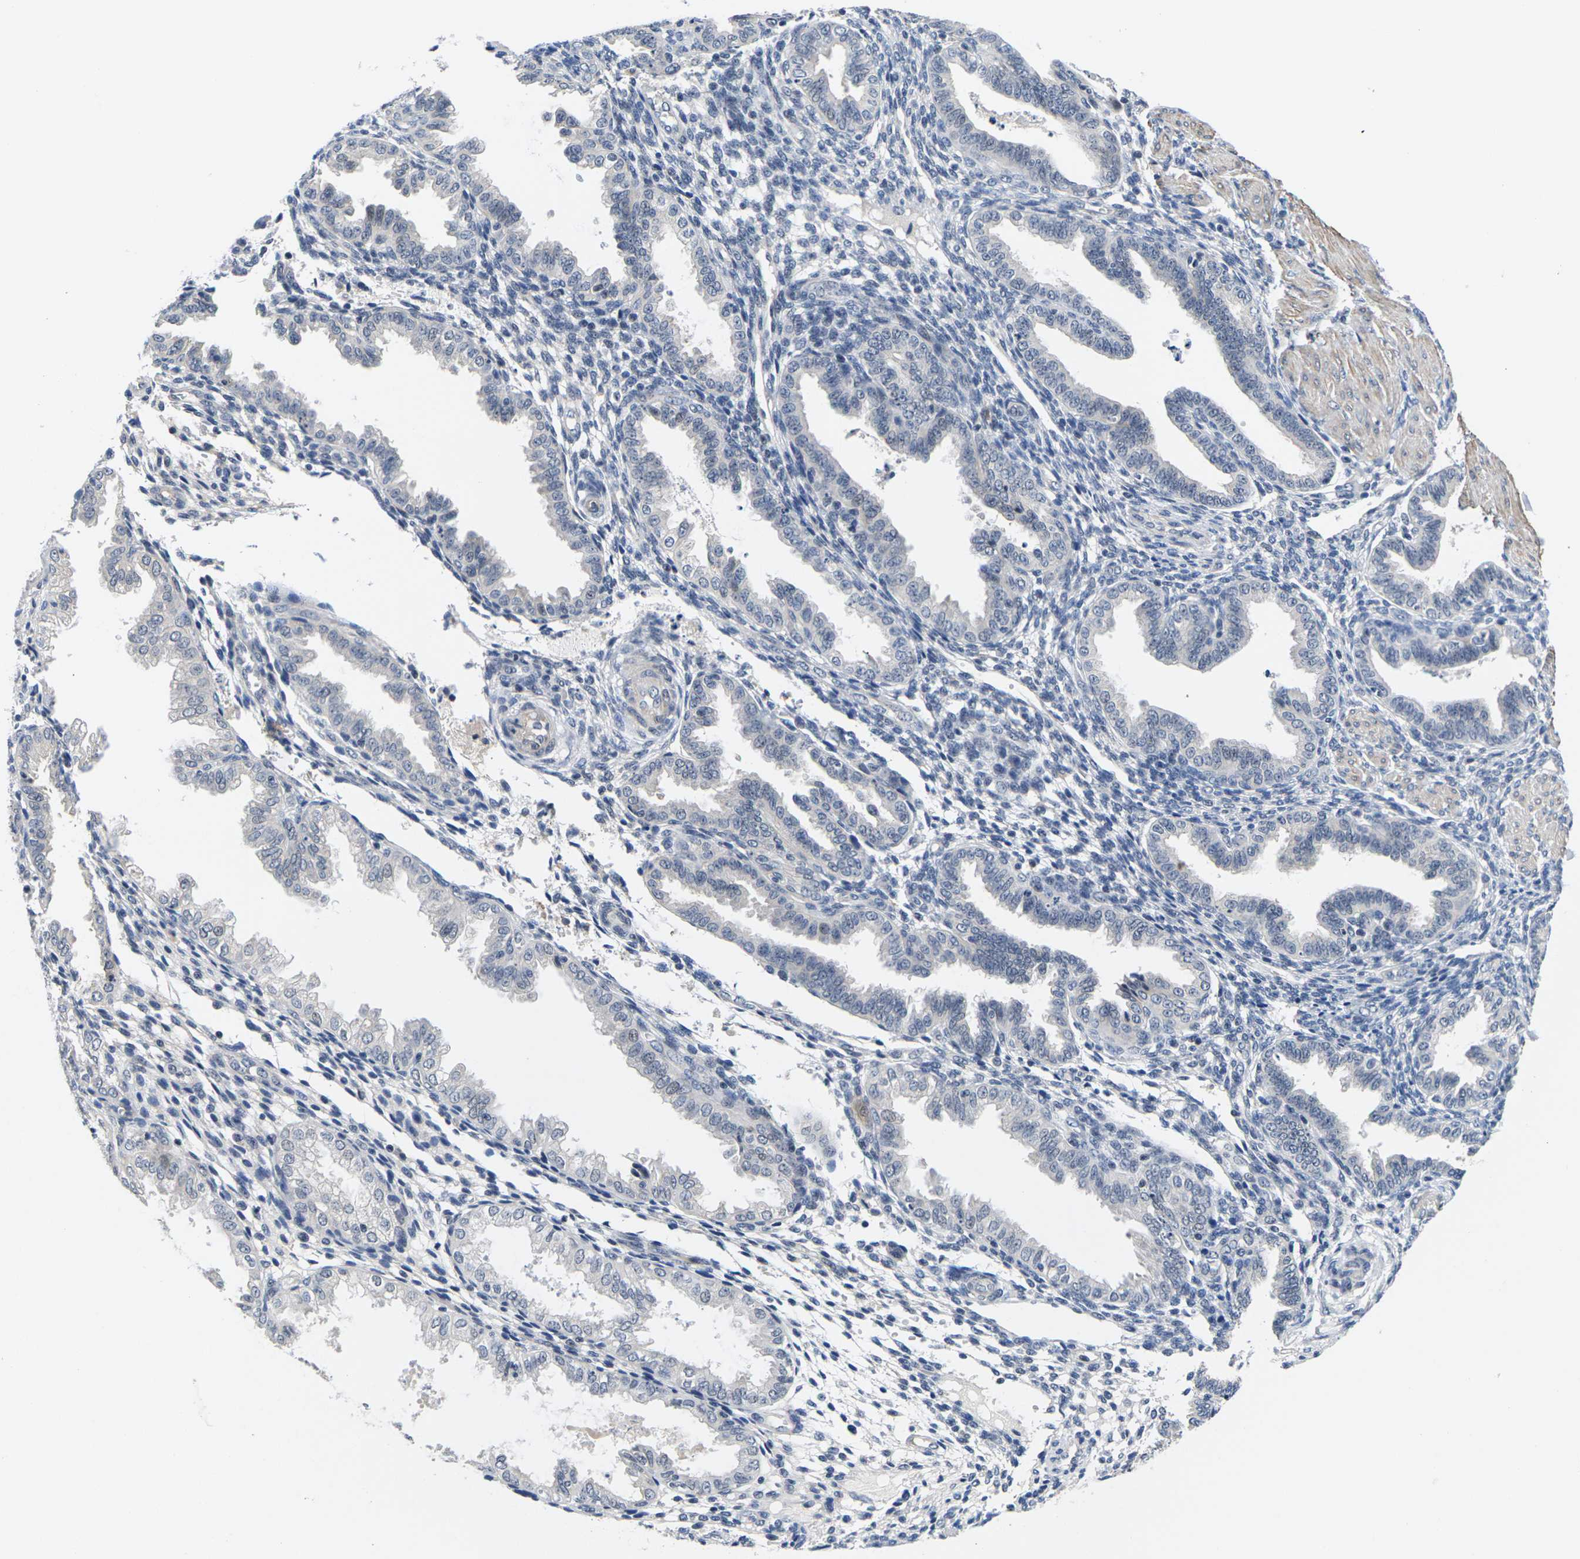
{"staining": {"intensity": "negative", "quantity": "none", "location": "none"}, "tissue": "endometrium", "cell_type": "Cells in endometrial stroma", "image_type": "normal", "snomed": [{"axis": "morphology", "description": "Normal tissue, NOS"}, {"axis": "topography", "description": "Endometrium"}], "caption": "High magnification brightfield microscopy of benign endometrium stained with DAB (brown) and counterstained with hematoxylin (blue): cells in endometrial stroma show no significant staining. (Stains: DAB IHC with hematoxylin counter stain, Microscopy: brightfield microscopy at high magnification).", "gene": "ST6GAL2", "patient": {"sex": "female", "age": 33}}